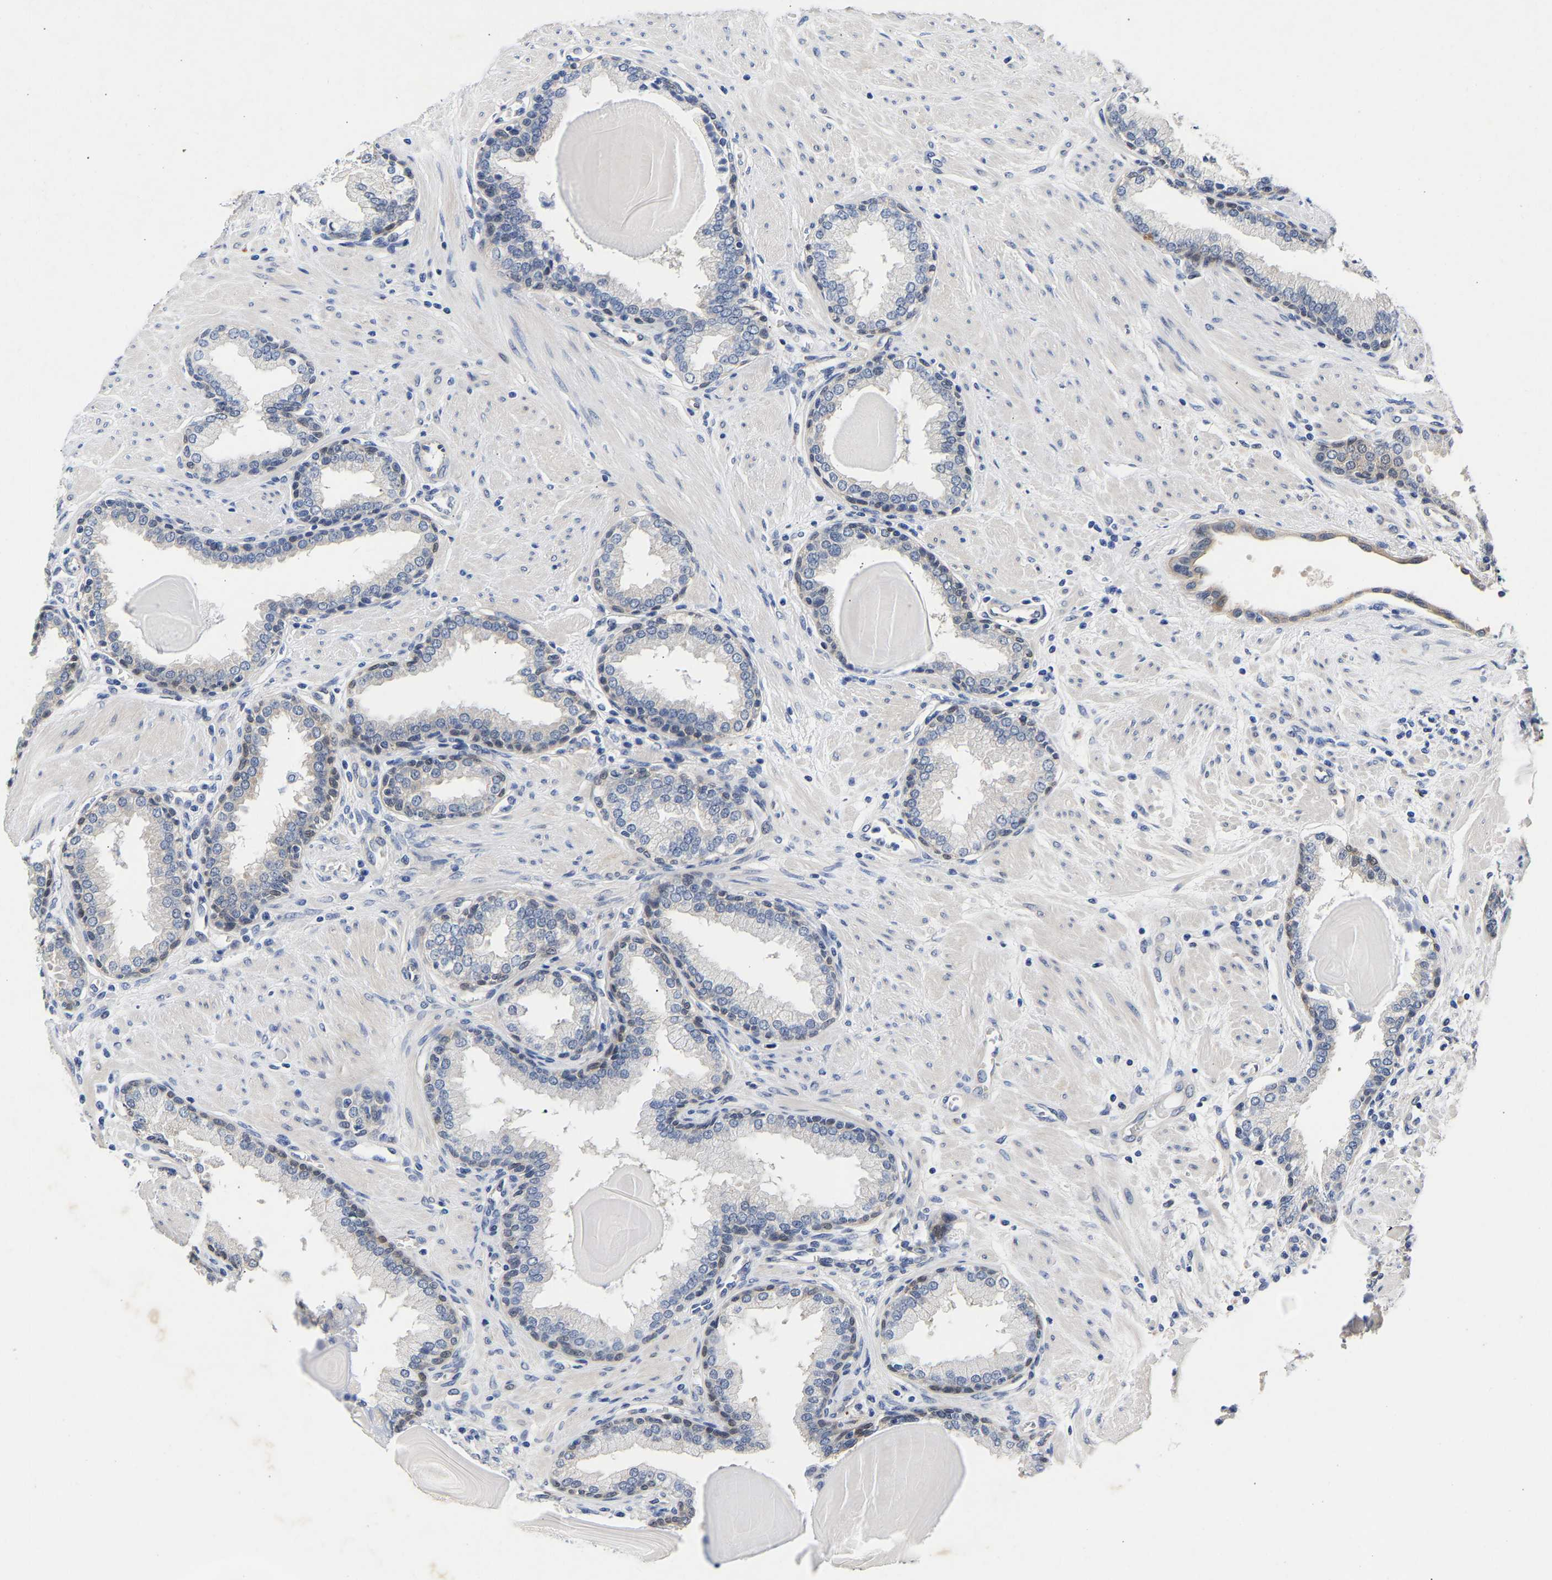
{"staining": {"intensity": "negative", "quantity": "none", "location": "none"}, "tissue": "prostate", "cell_type": "Glandular cells", "image_type": "normal", "snomed": [{"axis": "morphology", "description": "Normal tissue, NOS"}, {"axis": "topography", "description": "Prostate"}], "caption": "An IHC photomicrograph of unremarkable prostate is shown. There is no staining in glandular cells of prostate.", "gene": "CCDC6", "patient": {"sex": "male", "age": 51}}